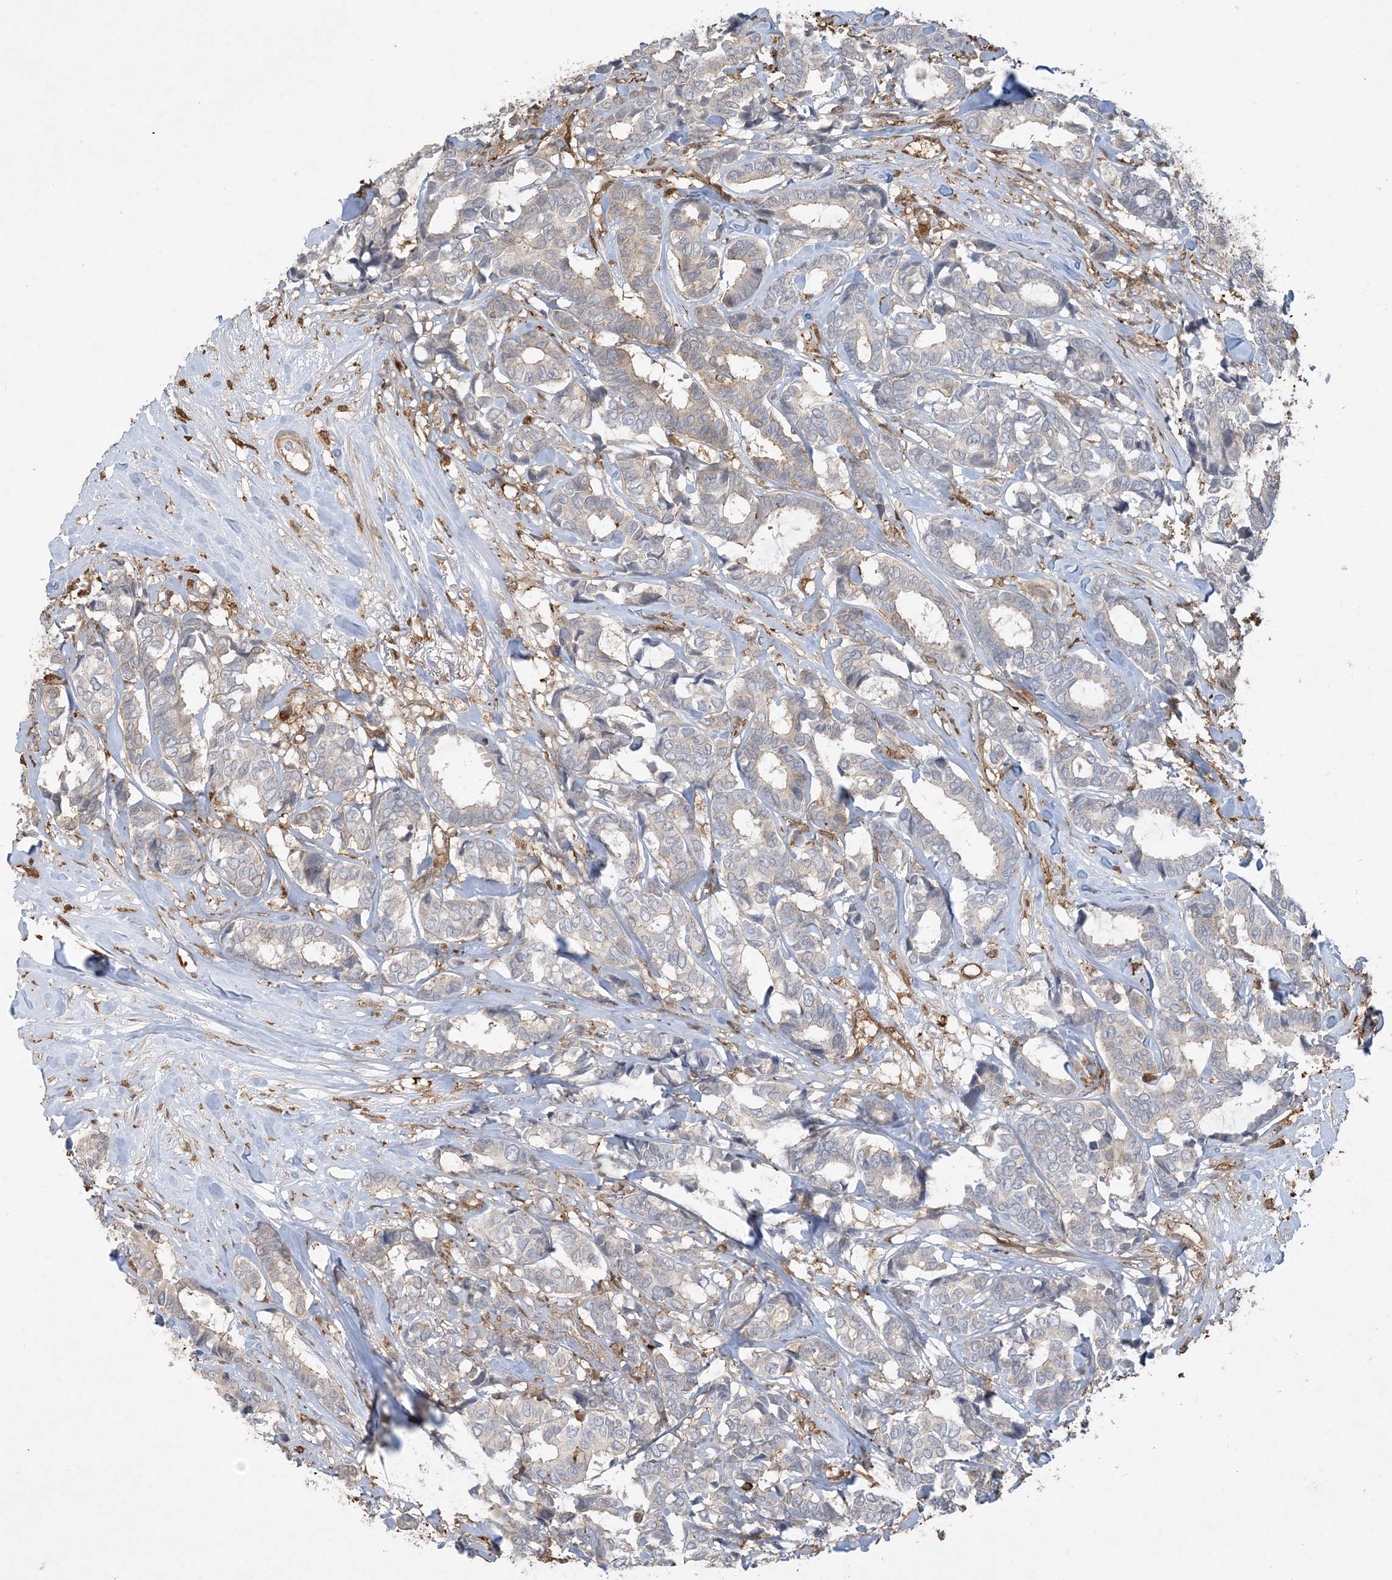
{"staining": {"intensity": "negative", "quantity": "none", "location": "none"}, "tissue": "breast cancer", "cell_type": "Tumor cells", "image_type": "cancer", "snomed": [{"axis": "morphology", "description": "Duct carcinoma"}, {"axis": "topography", "description": "Breast"}], "caption": "Tumor cells are negative for protein expression in human breast cancer (infiltrating ductal carcinoma).", "gene": "TMSB4X", "patient": {"sex": "female", "age": 87}}